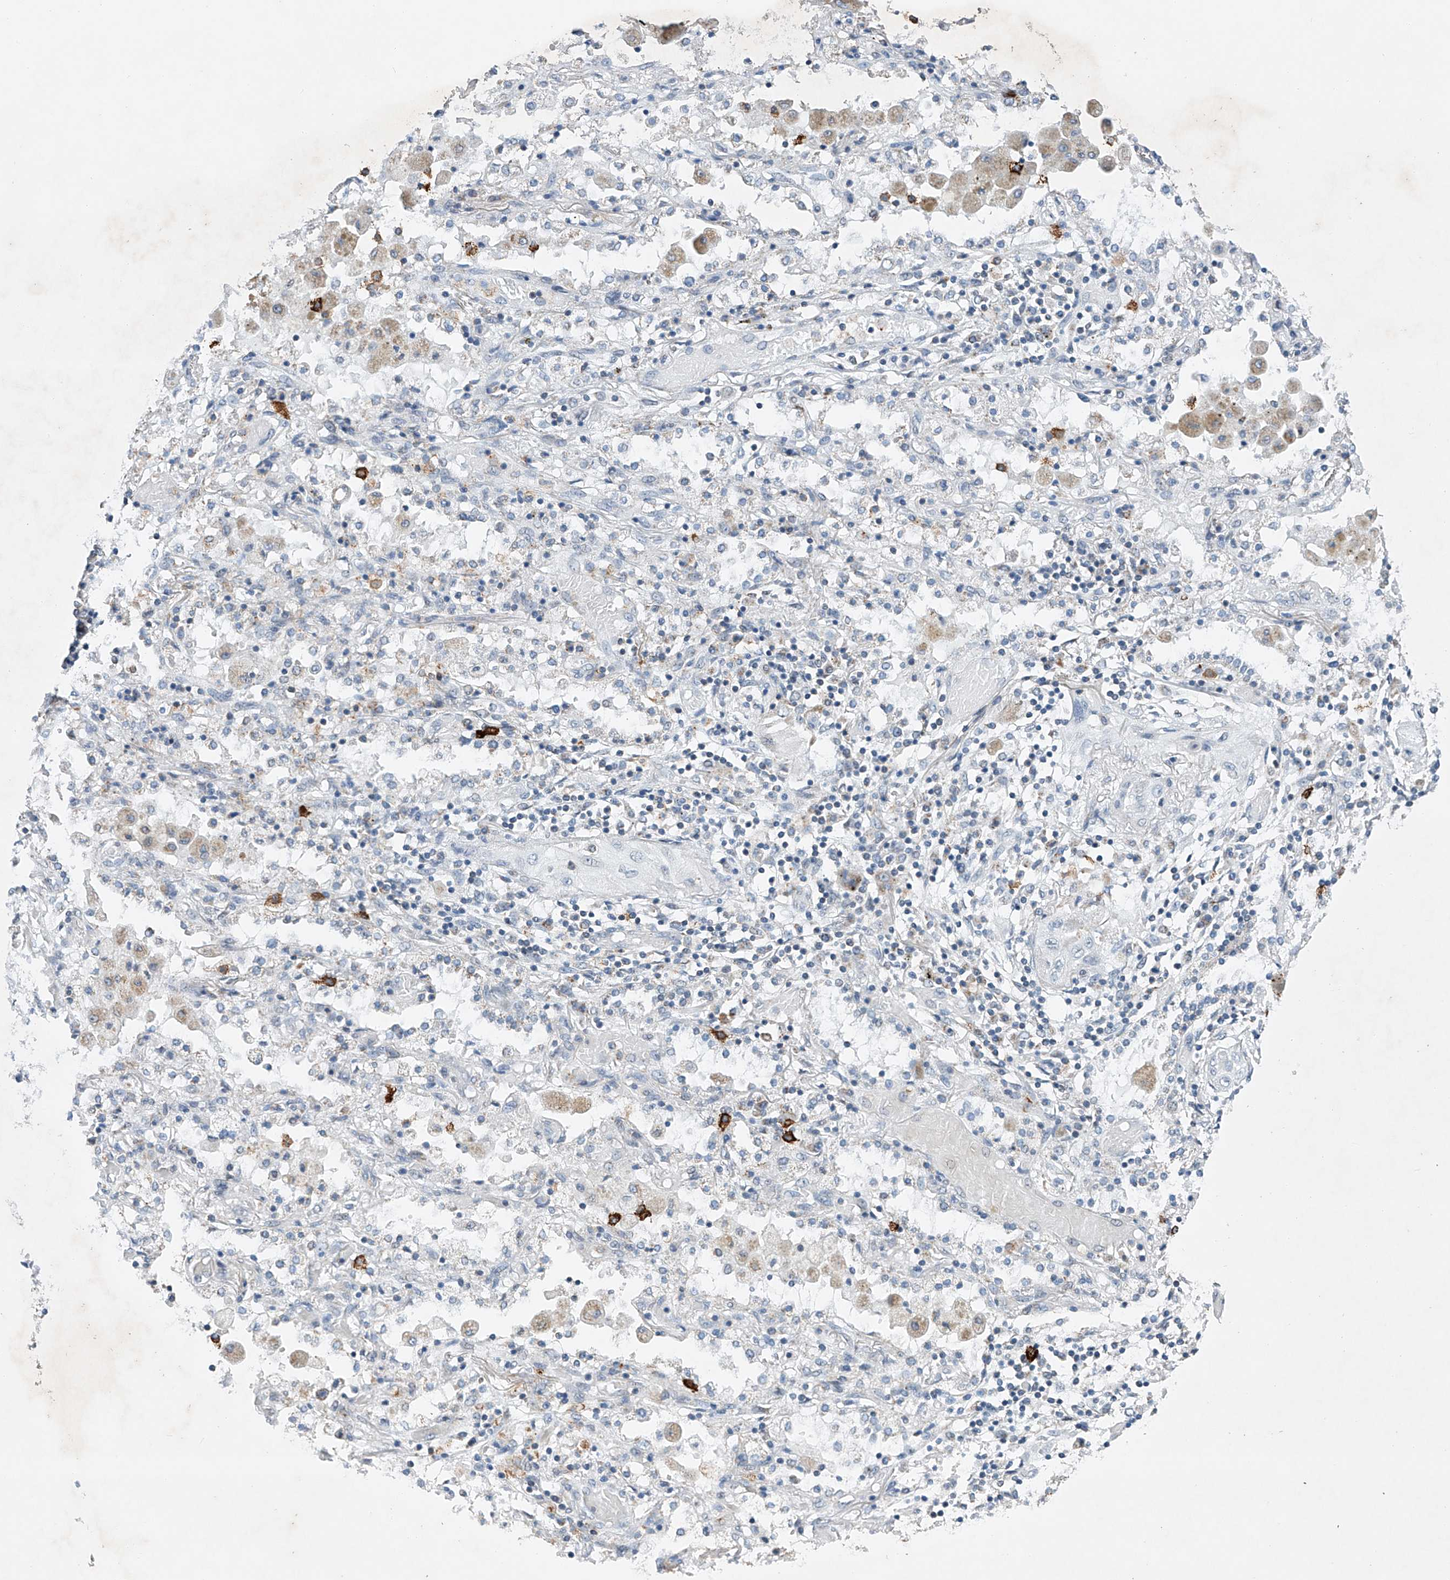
{"staining": {"intensity": "negative", "quantity": "none", "location": "none"}, "tissue": "lung cancer", "cell_type": "Tumor cells", "image_type": "cancer", "snomed": [{"axis": "morphology", "description": "Squamous cell carcinoma, NOS"}, {"axis": "topography", "description": "Lung"}], "caption": "Tumor cells are negative for protein expression in human lung squamous cell carcinoma.", "gene": "KLF15", "patient": {"sex": "female", "age": 47}}